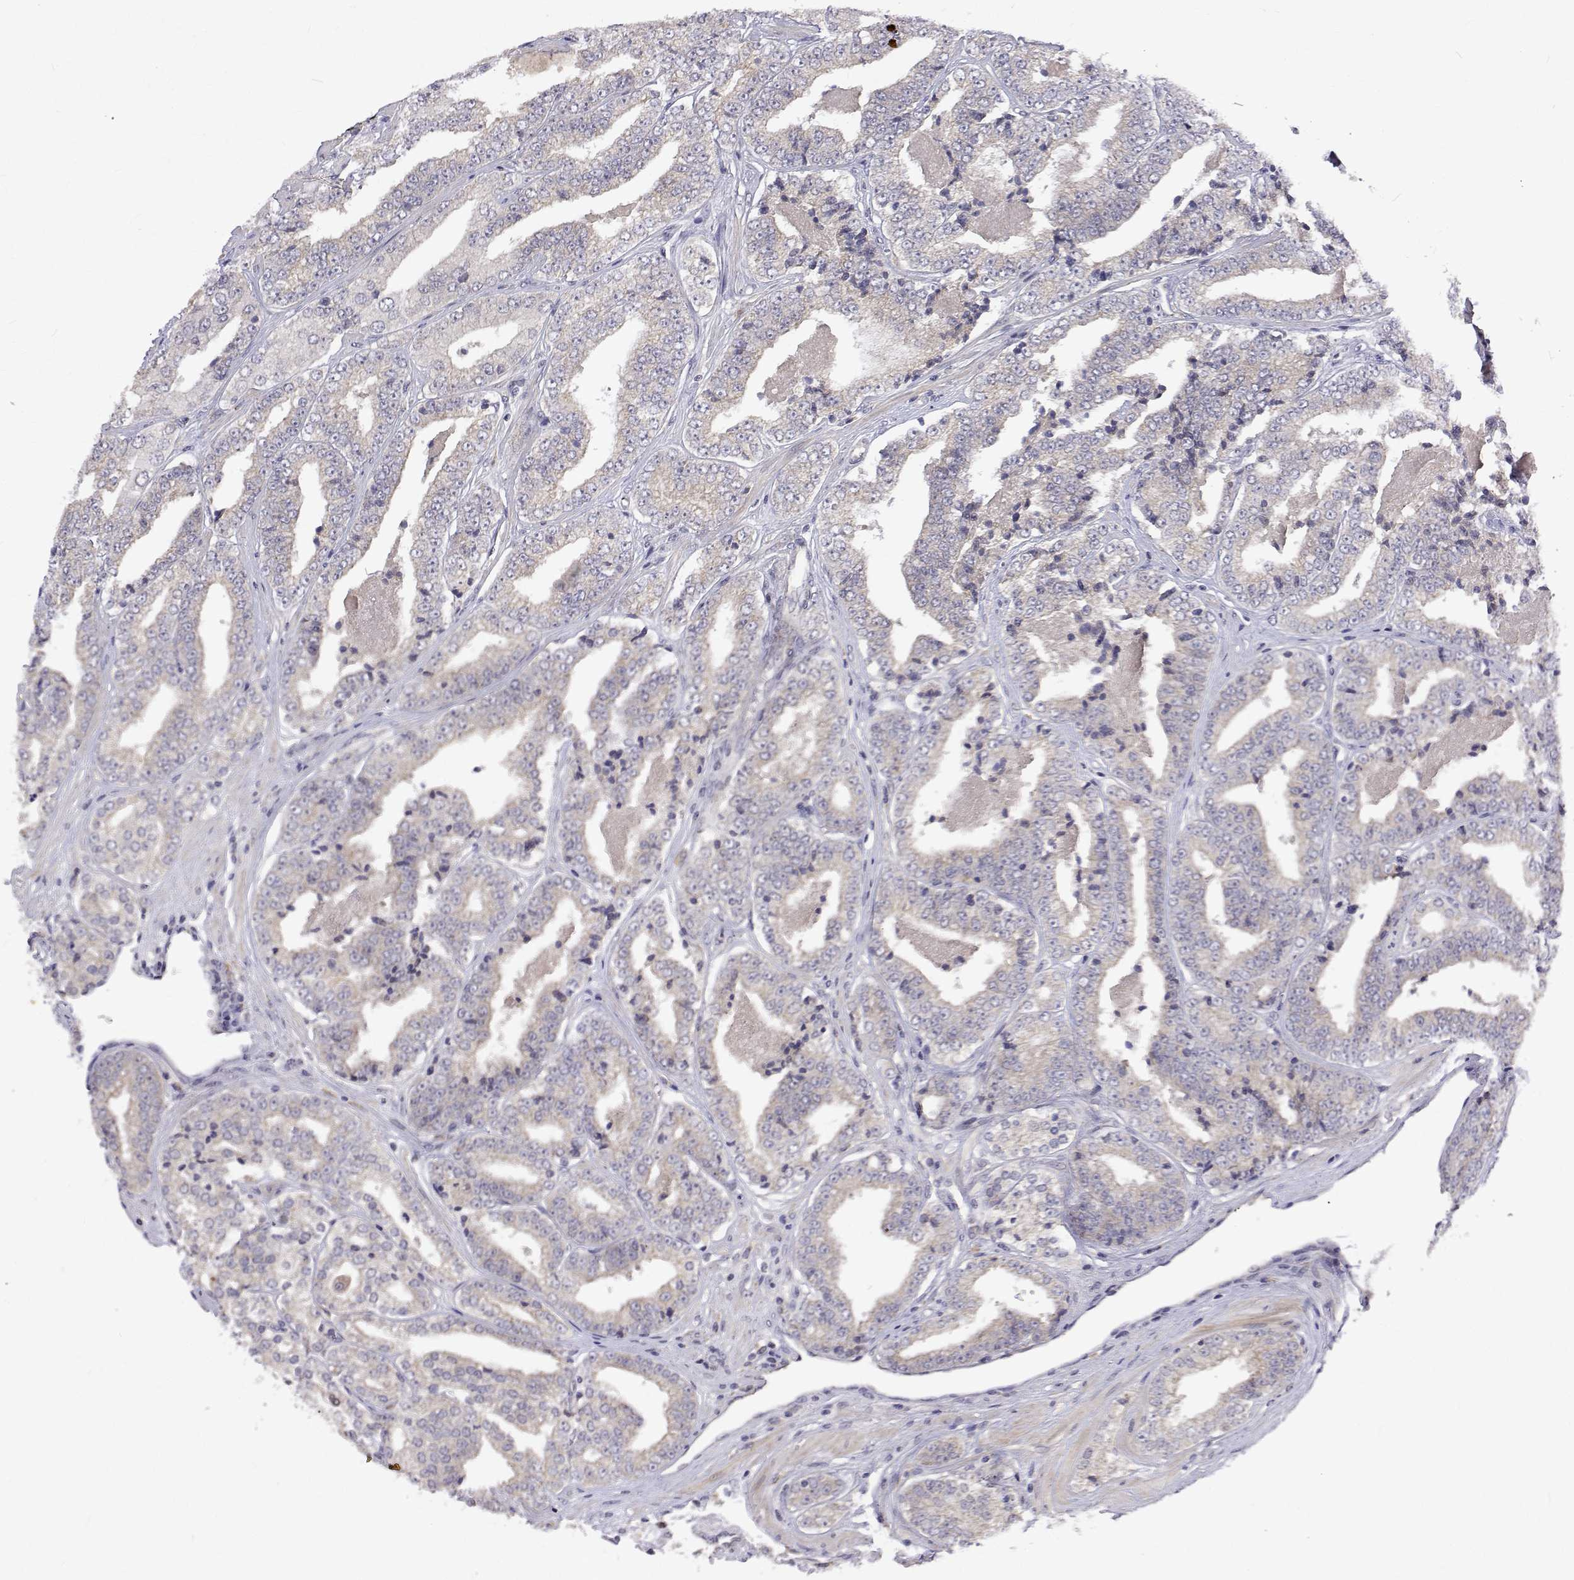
{"staining": {"intensity": "negative", "quantity": "none", "location": "none"}, "tissue": "prostate cancer", "cell_type": "Tumor cells", "image_type": "cancer", "snomed": [{"axis": "morphology", "description": "Adenocarcinoma, Low grade"}, {"axis": "topography", "description": "Prostate"}], "caption": "Immunohistochemistry (IHC) of human adenocarcinoma (low-grade) (prostate) shows no expression in tumor cells. (DAB (3,3'-diaminobenzidine) immunohistochemistry, high magnification).", "gene": "ALKBH8", "patient": {"sex": "male", "age": 60}}